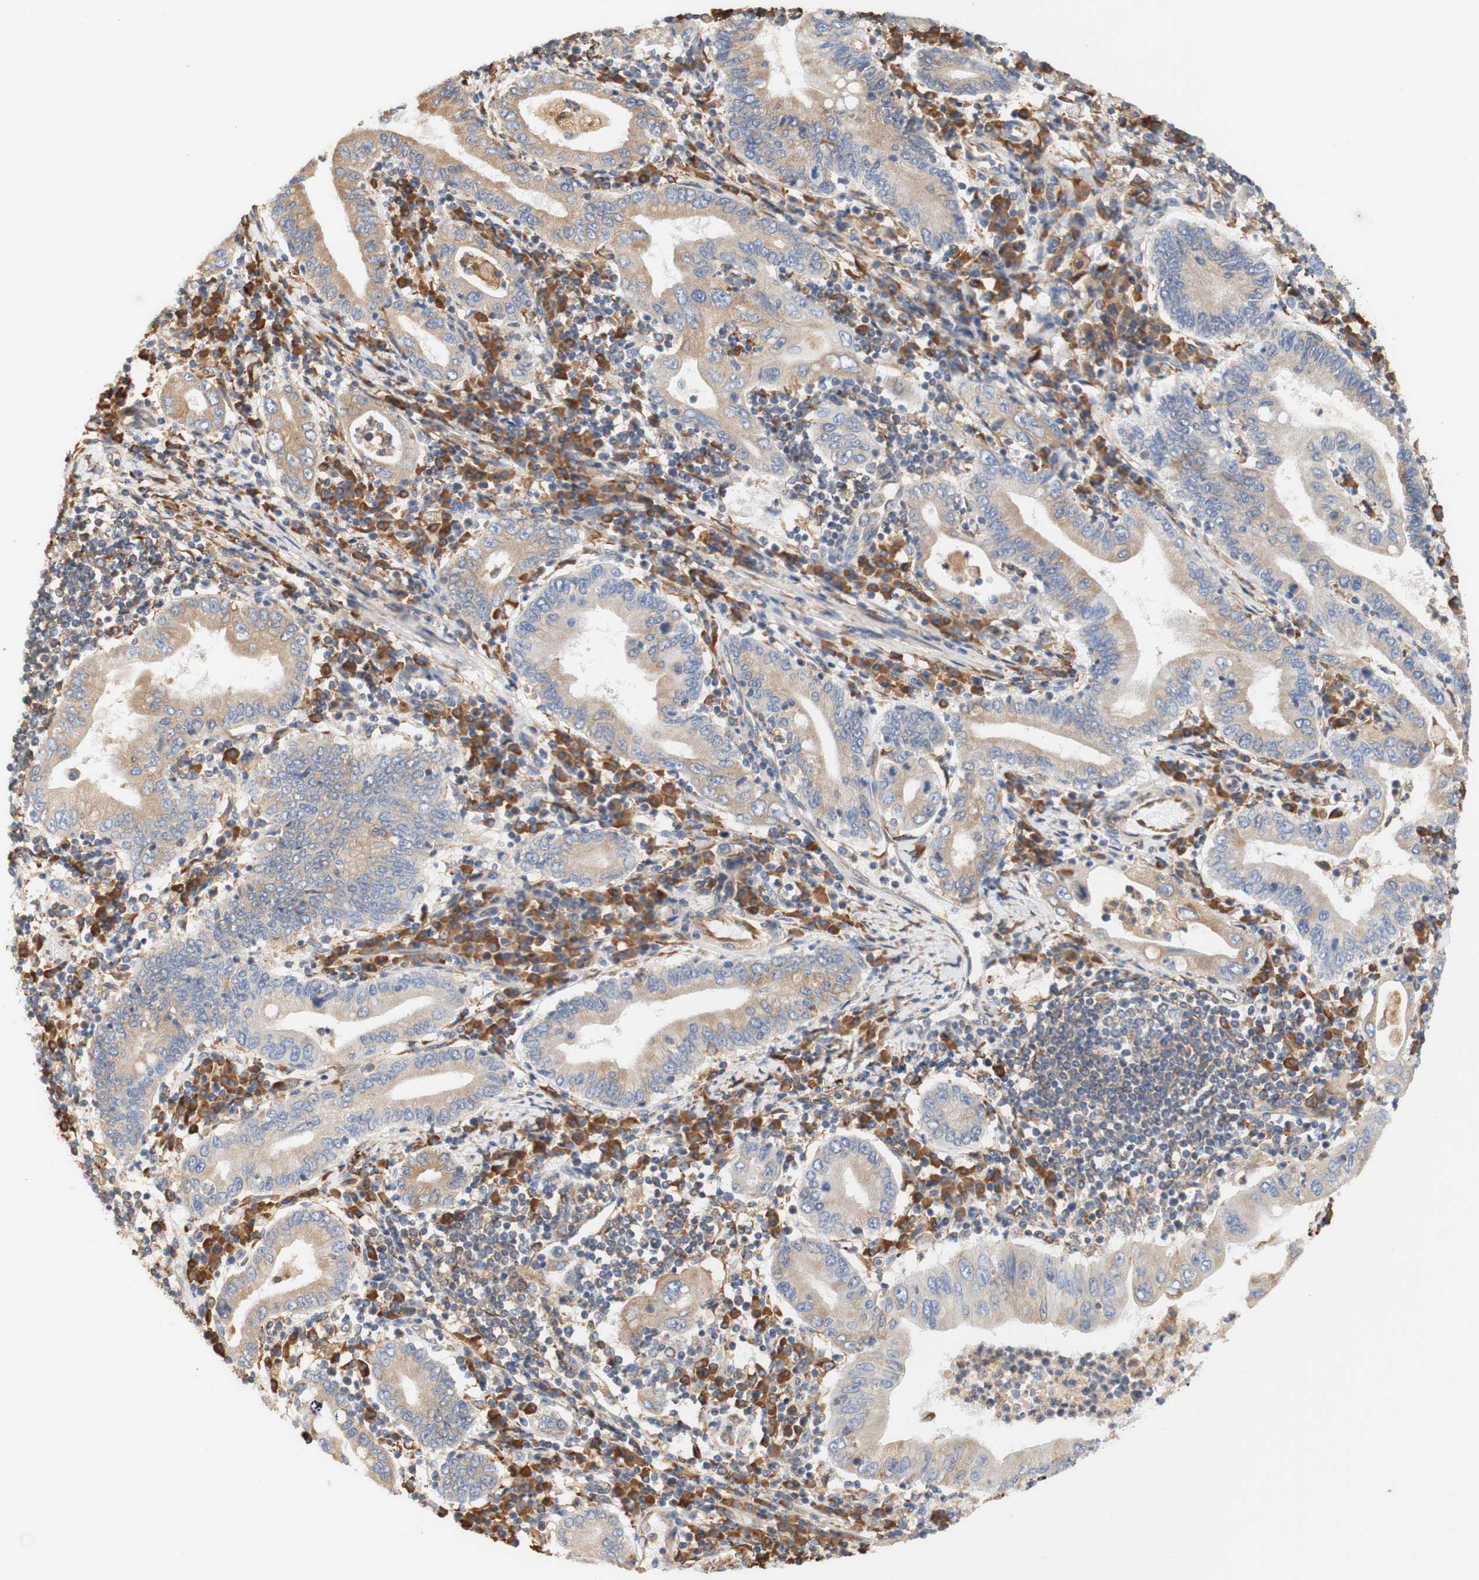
{"staining": {"intensity": "moderate", "quantity": ">75%", "location": "cytoplasmic/membranous"}, "tissue": "stomach cancer", "cell_type": "Tumor cells", "image_type": "cancer", "snomed": [{"axis": "morphology", "description": "Normal tissue, NOS"}, {"axis": "morphology", "description": "Adenocarcinoma, NOS"}, {"axis": "topography", "description": "Esophagus"}, {"axis": "topography", "description": "Stomach, upper"}, {"axis": "topography", "description": "Peripheral nerve tissue"}], "caption": "Immunohistochemical staining of human stomach cancer displays medium levels of moderate cytoplasmic/membranous staining in approximately >75% of tumor cells.", "gene": "EIF2AK4", "patient": {"sex": "male", "age": 62}}